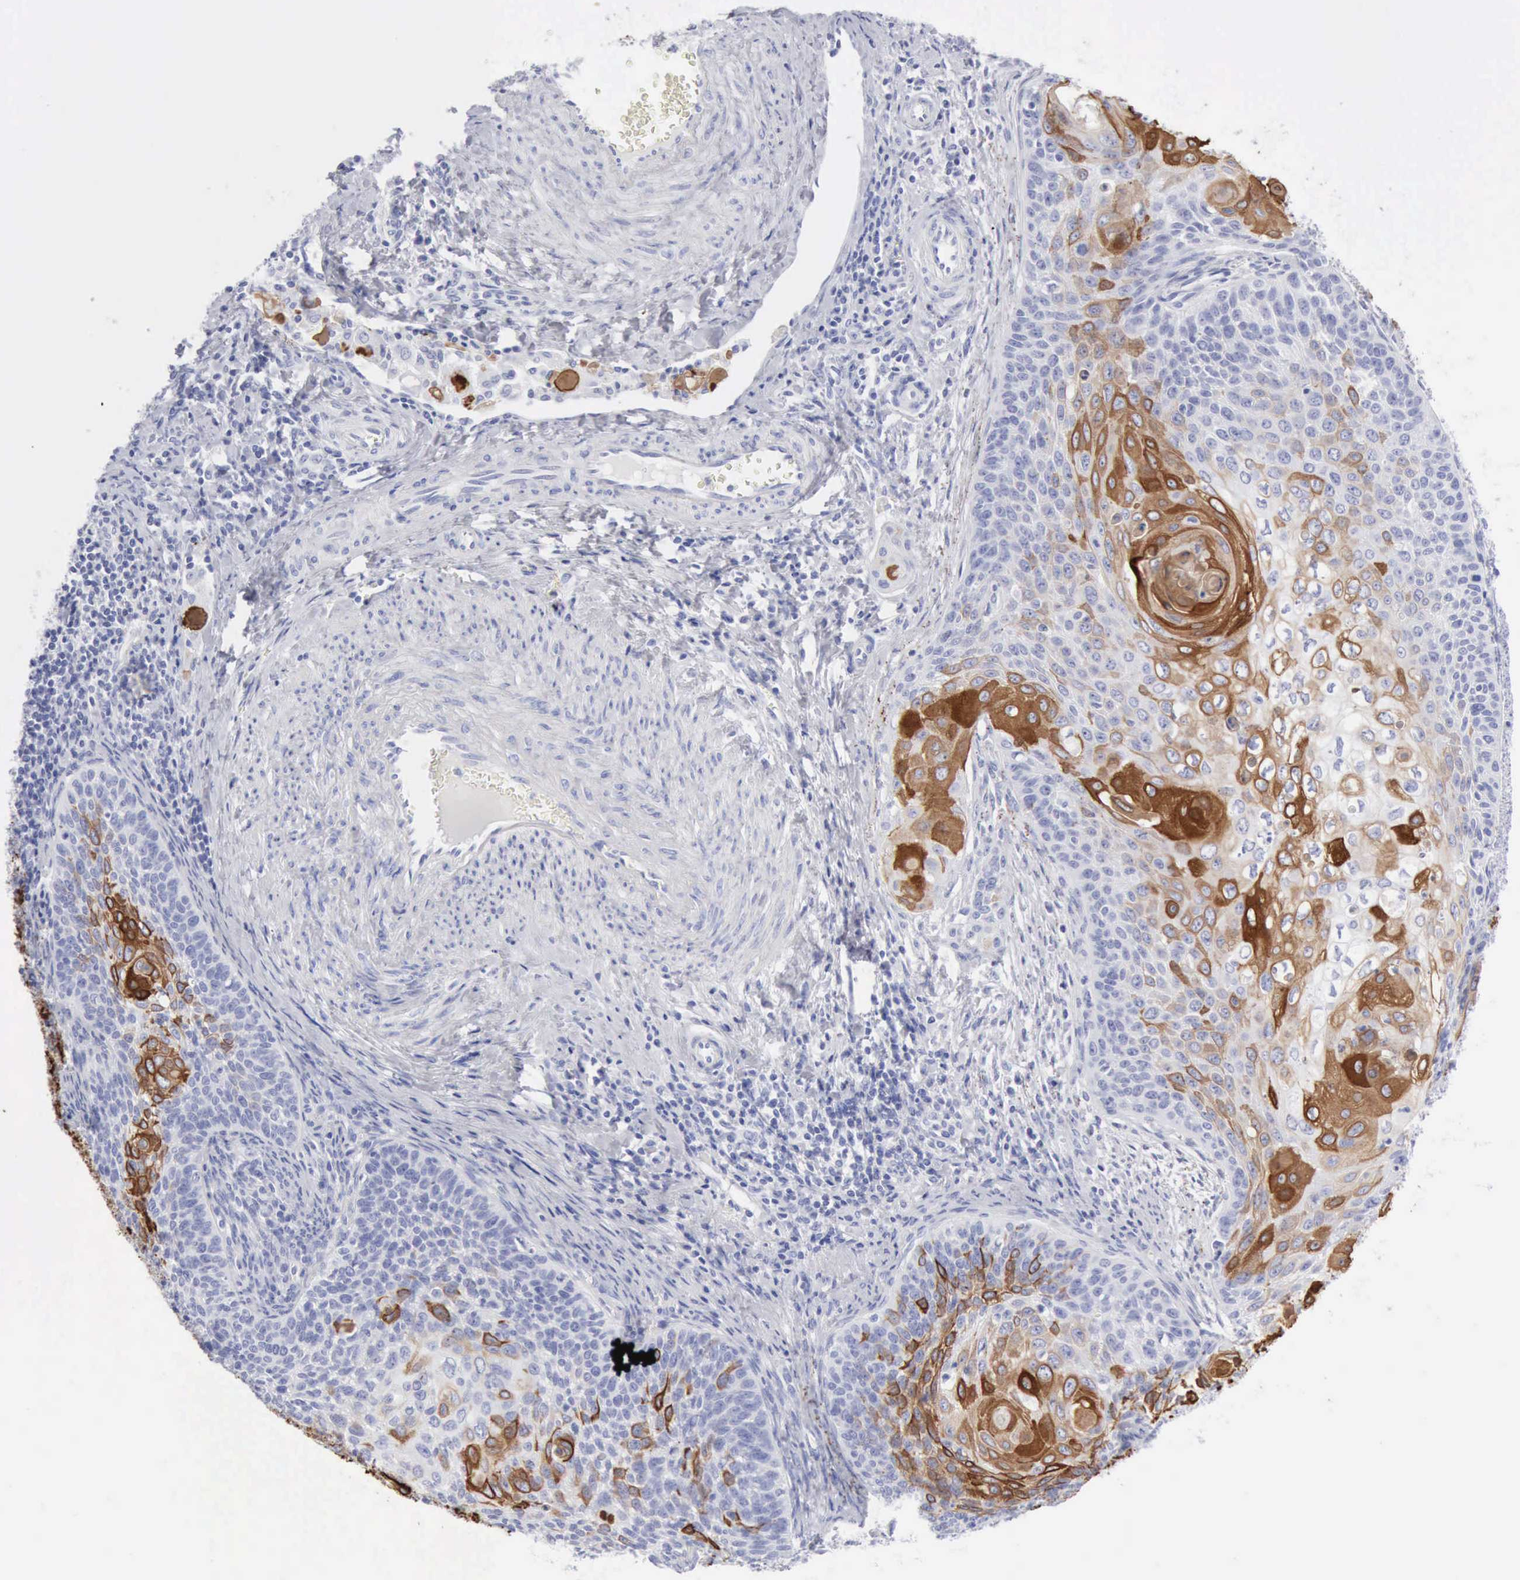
{"staining": {"intensity": "moderate", "quantity": "<25%", "location": "cytoplasmic/membranous"}, "tissue": "cervical cancer", "cell_type": "Tumor cells", "image_type": "cancer", "snomed": [{"axis": "morphology", "description": "Squamous cell carcinoma, NOS"}, {"axis": "topography", "description": "Cervix"}], "caption": "Immunohistochemistry (IHC) of human squamous cell carcinoma (cervical) shows low levels of moderate cytoplasmic/membranous staining in about <25% of tumor cells.", "gene": "KRT10", "patient": {"sex": "female", "age": 33}}